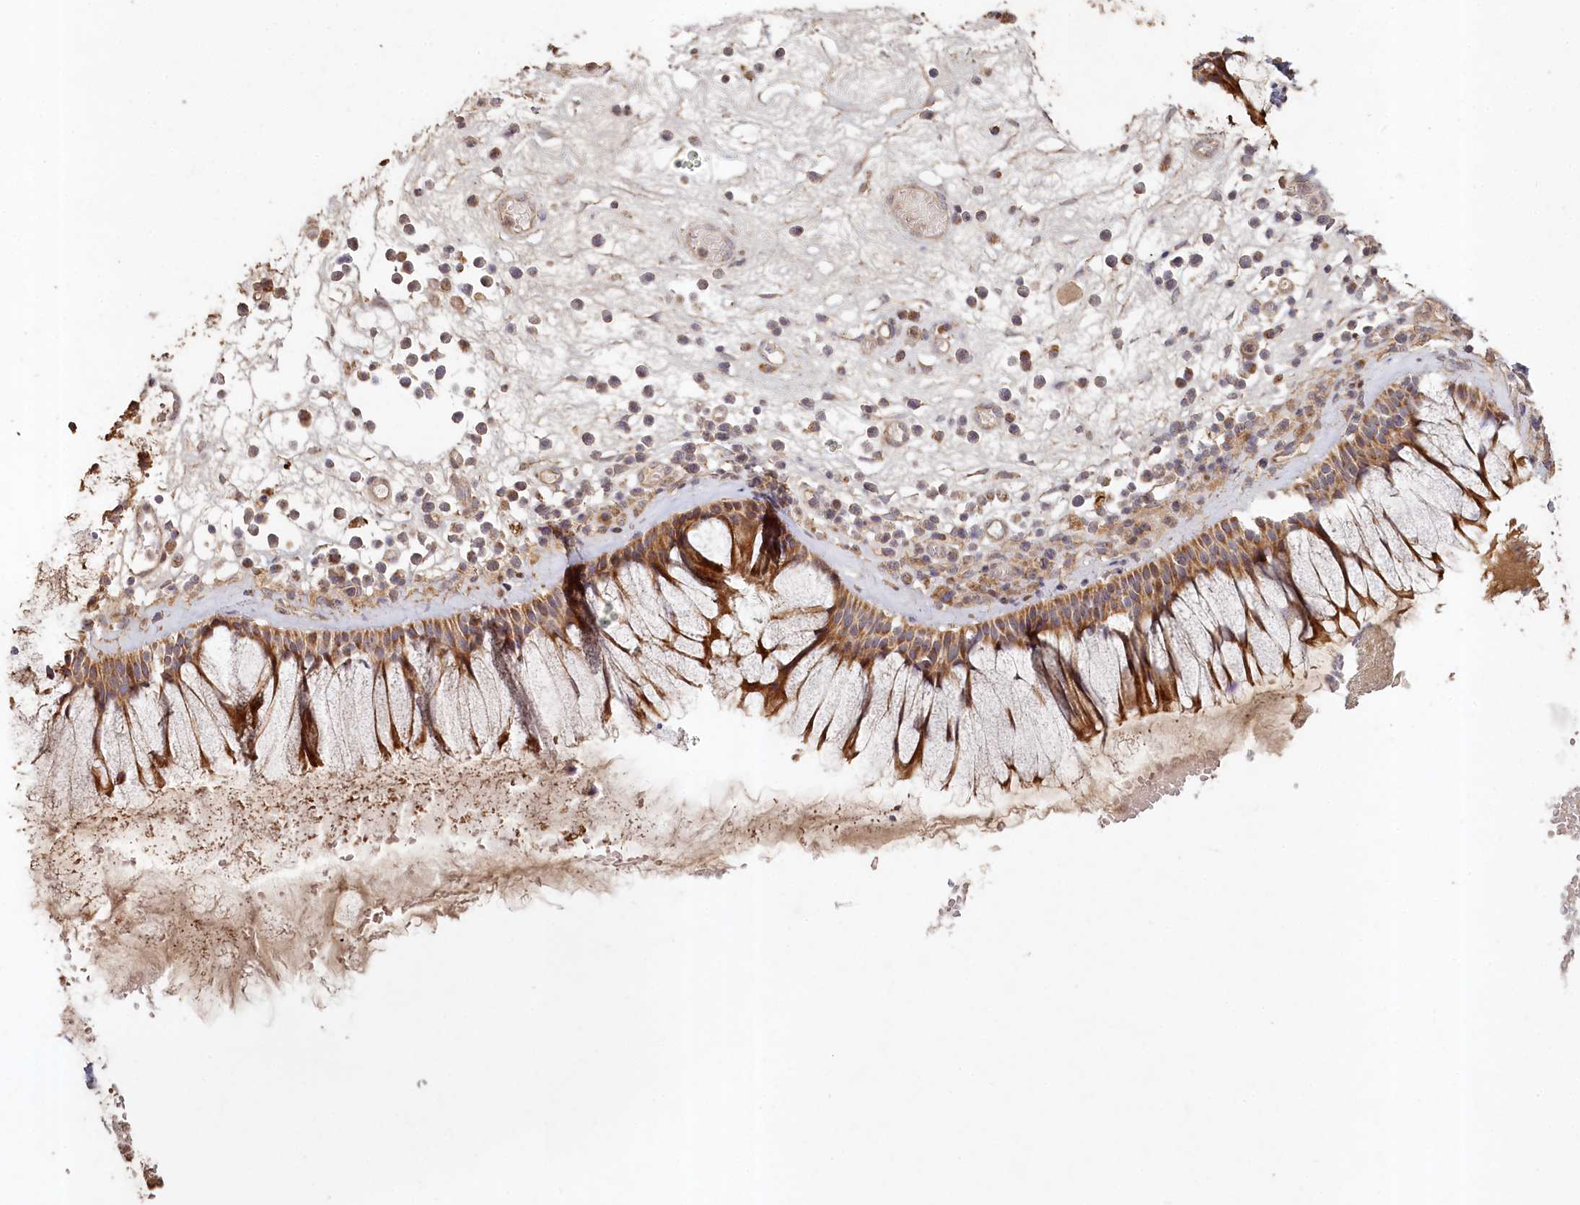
{"staining": {"intensity": "moderate", "quantity": ">75%", "location": "cytoplasmic/membranous"}, "tissue": "nasopharynx", "cell_type": "Respiratory epithelial cells", "image_type": "normal", "snomed": [{"axis": "morphology", "description": "Normal tissue, NOS"}, {"axis": "morphology", "description": "Inflammation, NOS"}, {"axis": "topography", "description": "Nasopharynx"}], "caption": "Protein positivity by immunohistochemistry demonstrates moderate cytoplasmic/membranous positivity in about >75% of respiratory epithelial cells in benign nasopharynx.", "gene": "HAL", "patient": {"sex": "male", "age": 70}}